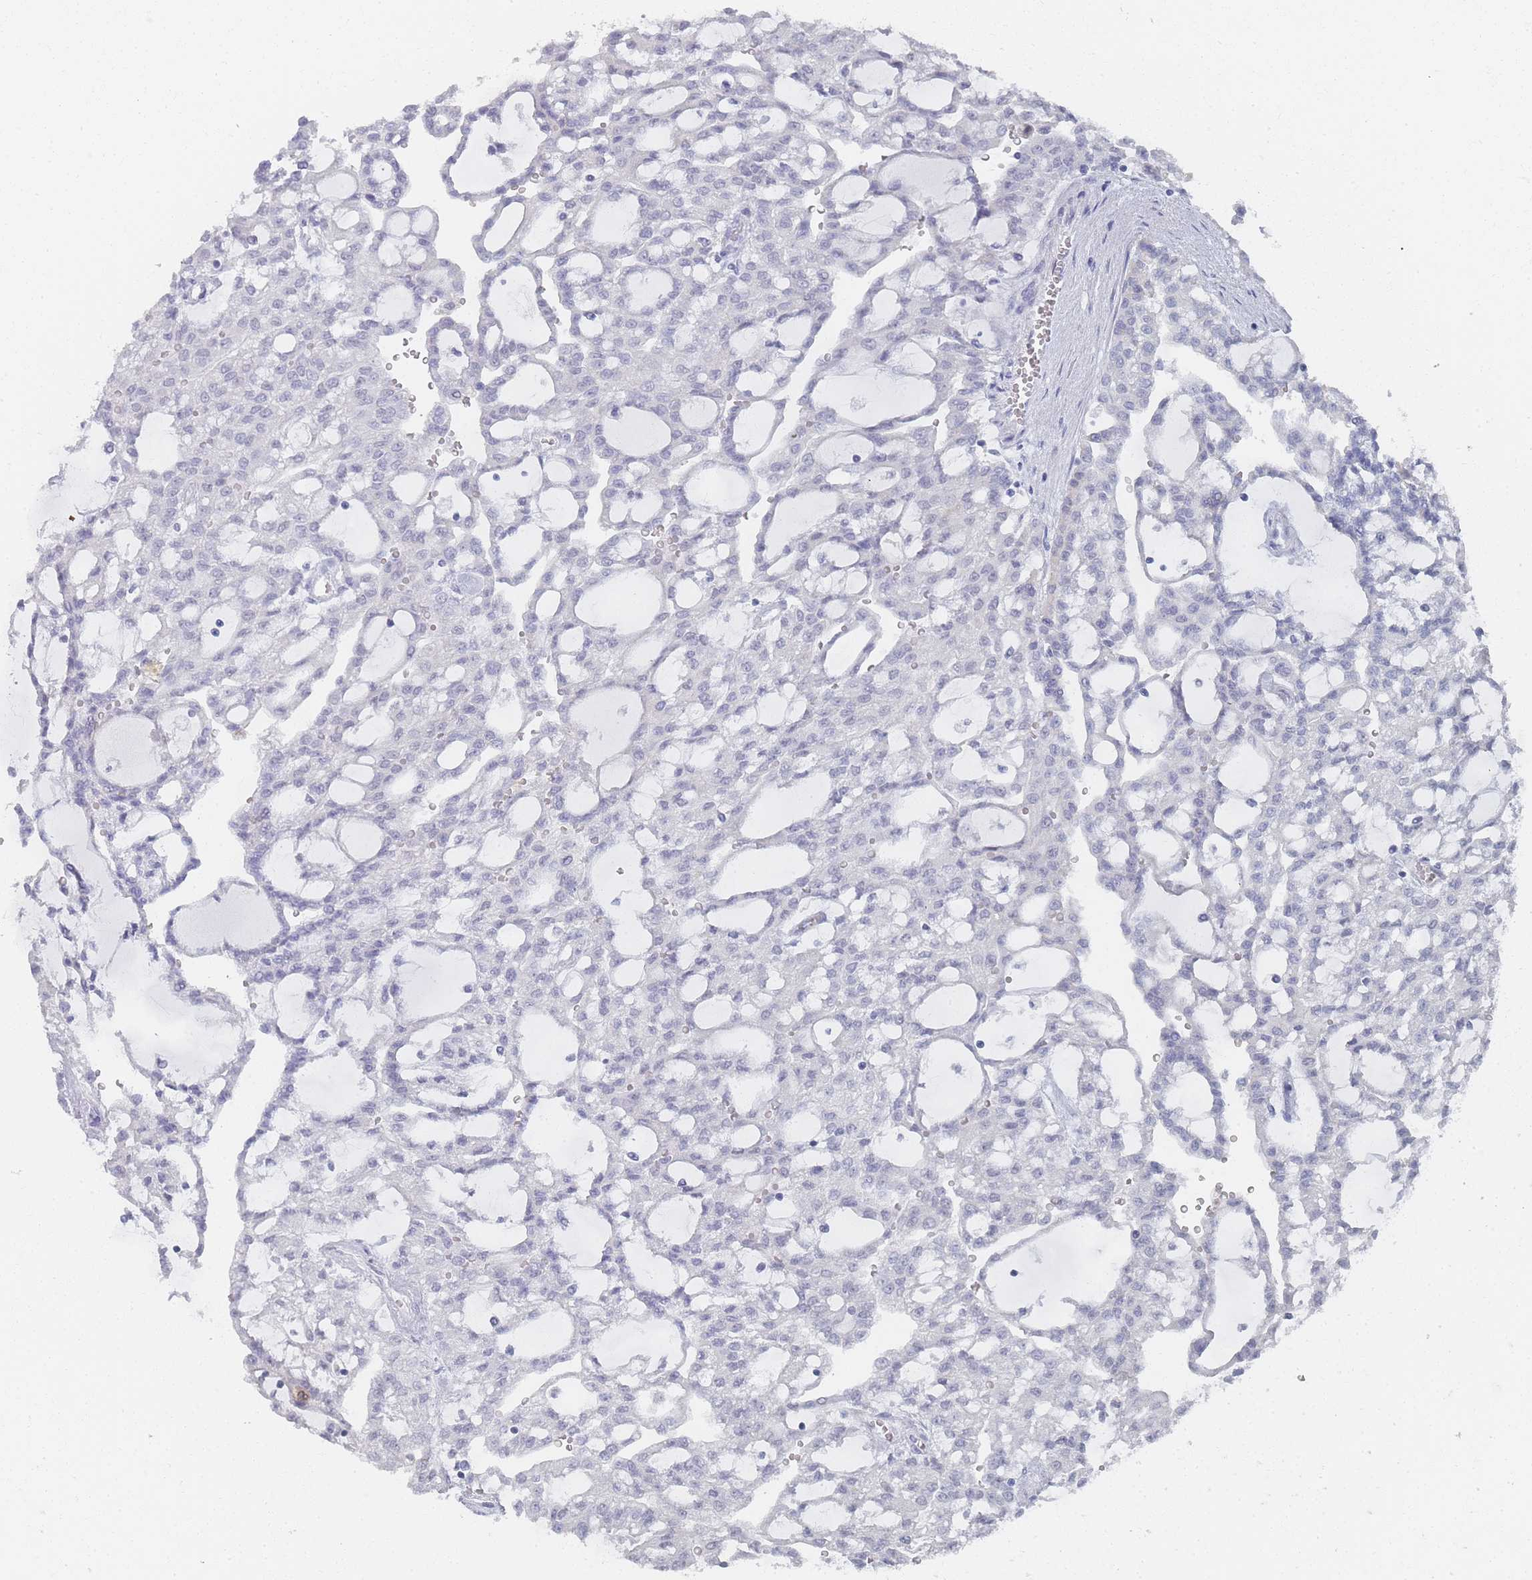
{"staining": {"intensity": "negative", "quantity": "none", "location": "none"}, "tissue": "renal cancer", "cell_type": "Tumor cells", "image_type": "cancer", "snomed": [{"axis": "morphology", "description": "Adenocarcinoma, NOS"}, {"axis": "topography", "description": "Kidney"}], "caption": "IHC histopathology image of neoplastic tissue: renal cancer stained with DAB (3,3'-diaminobenzidine) exhibits no significant protein expression in tumor cells.", "gene": "IMPG1", "patient": {"sex": "male", "age": 63}}